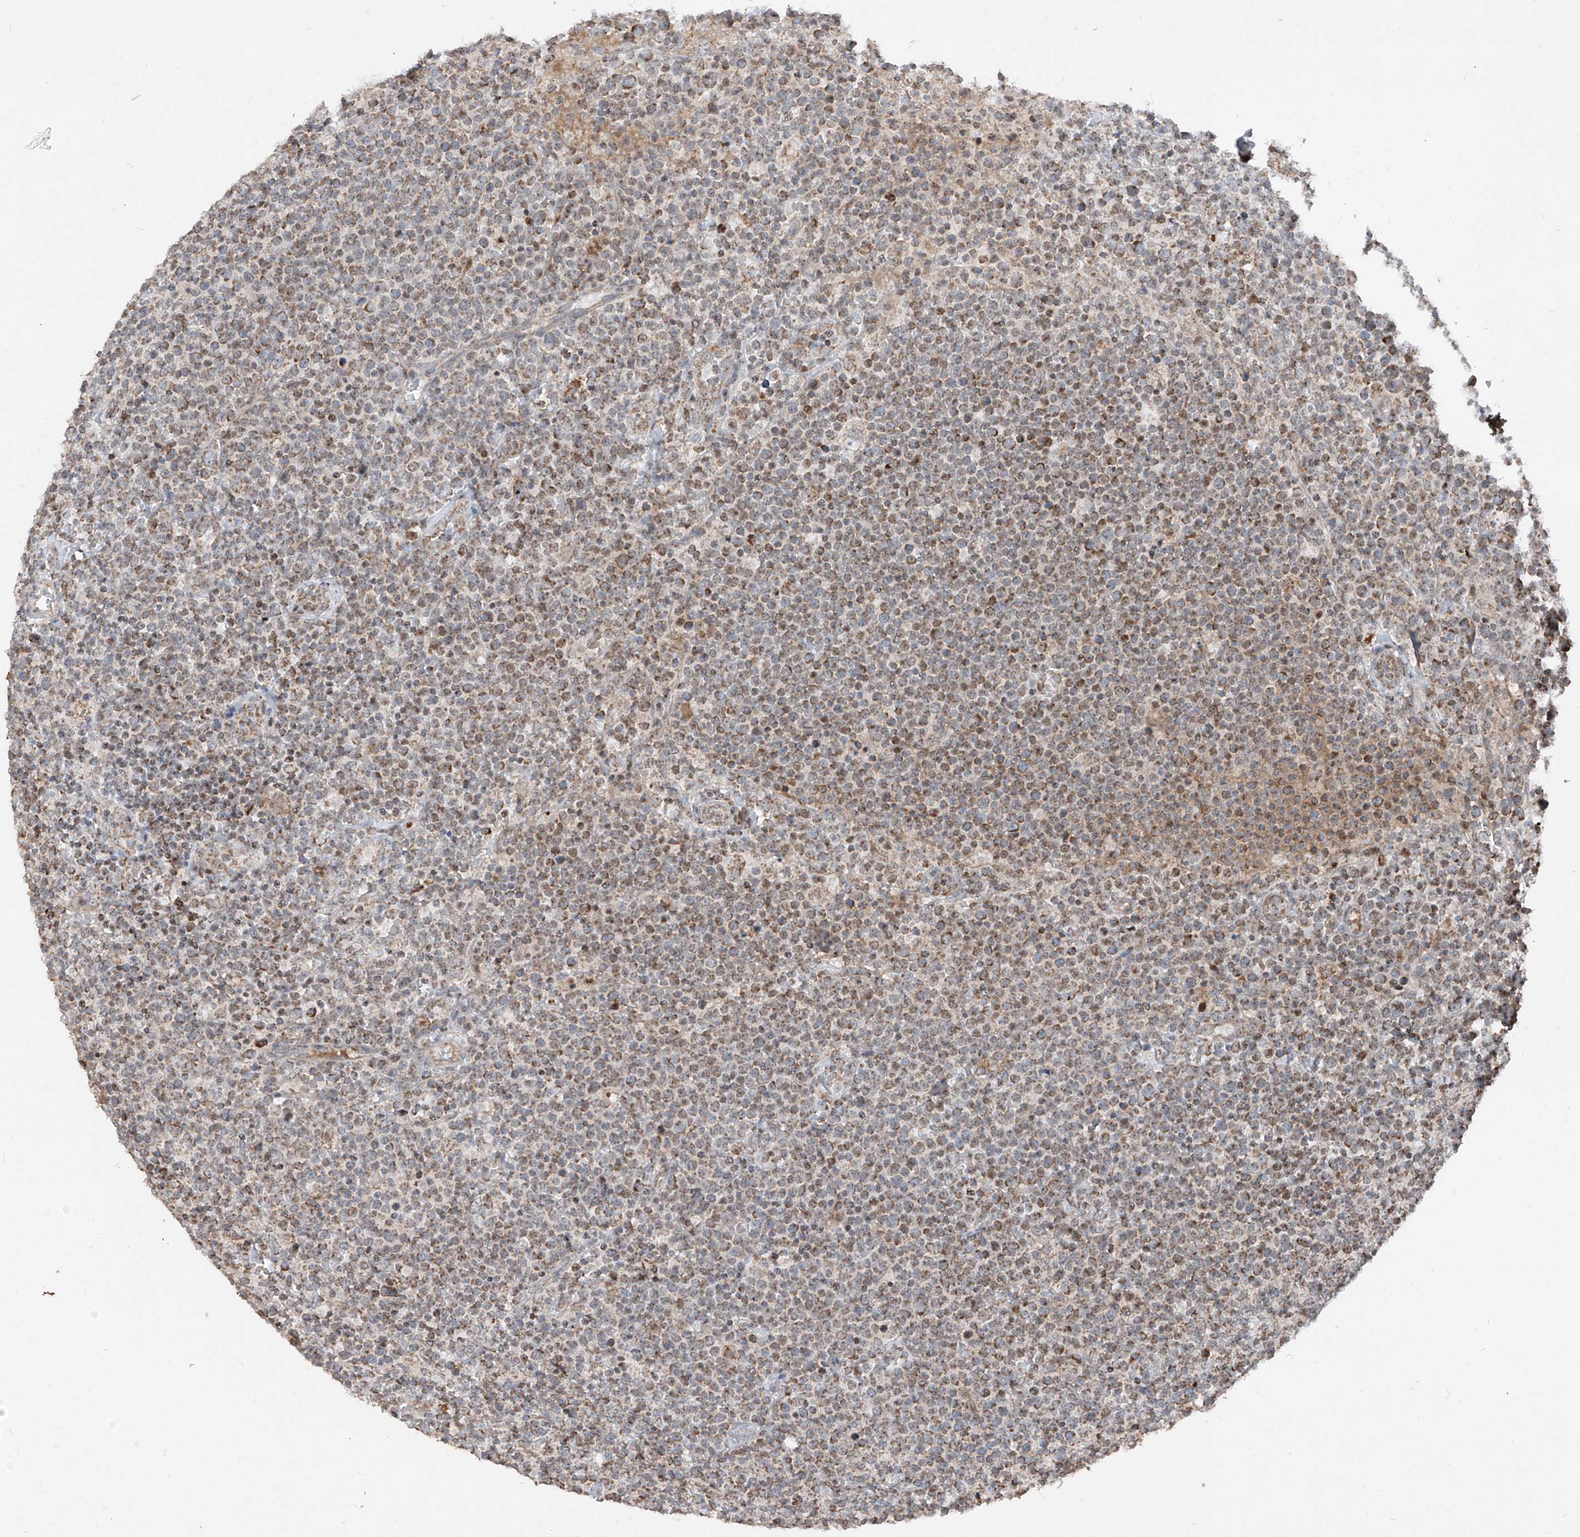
{"staining": {"intensity": "moderate", "quantity": "25%-75%", "location": "cytoplasmic/membranous"}, "tissue": "lymphoma", "cell_type": "Tumor cells", "image_type": "cancer", "snomed": [{"axis": "morphology", "description": "Malignant lymphoma, non-Hodgkin's type, High grade"}, {"axis": "topography", "description": "Lymph node"}], "caption": "Lymphoma stained for a protein demonstrates moderate cytoplasmic/membranous positivity in tumor cells.", "gene": "NDUFB3", "patient": {"sex": "male", "age": 61}}